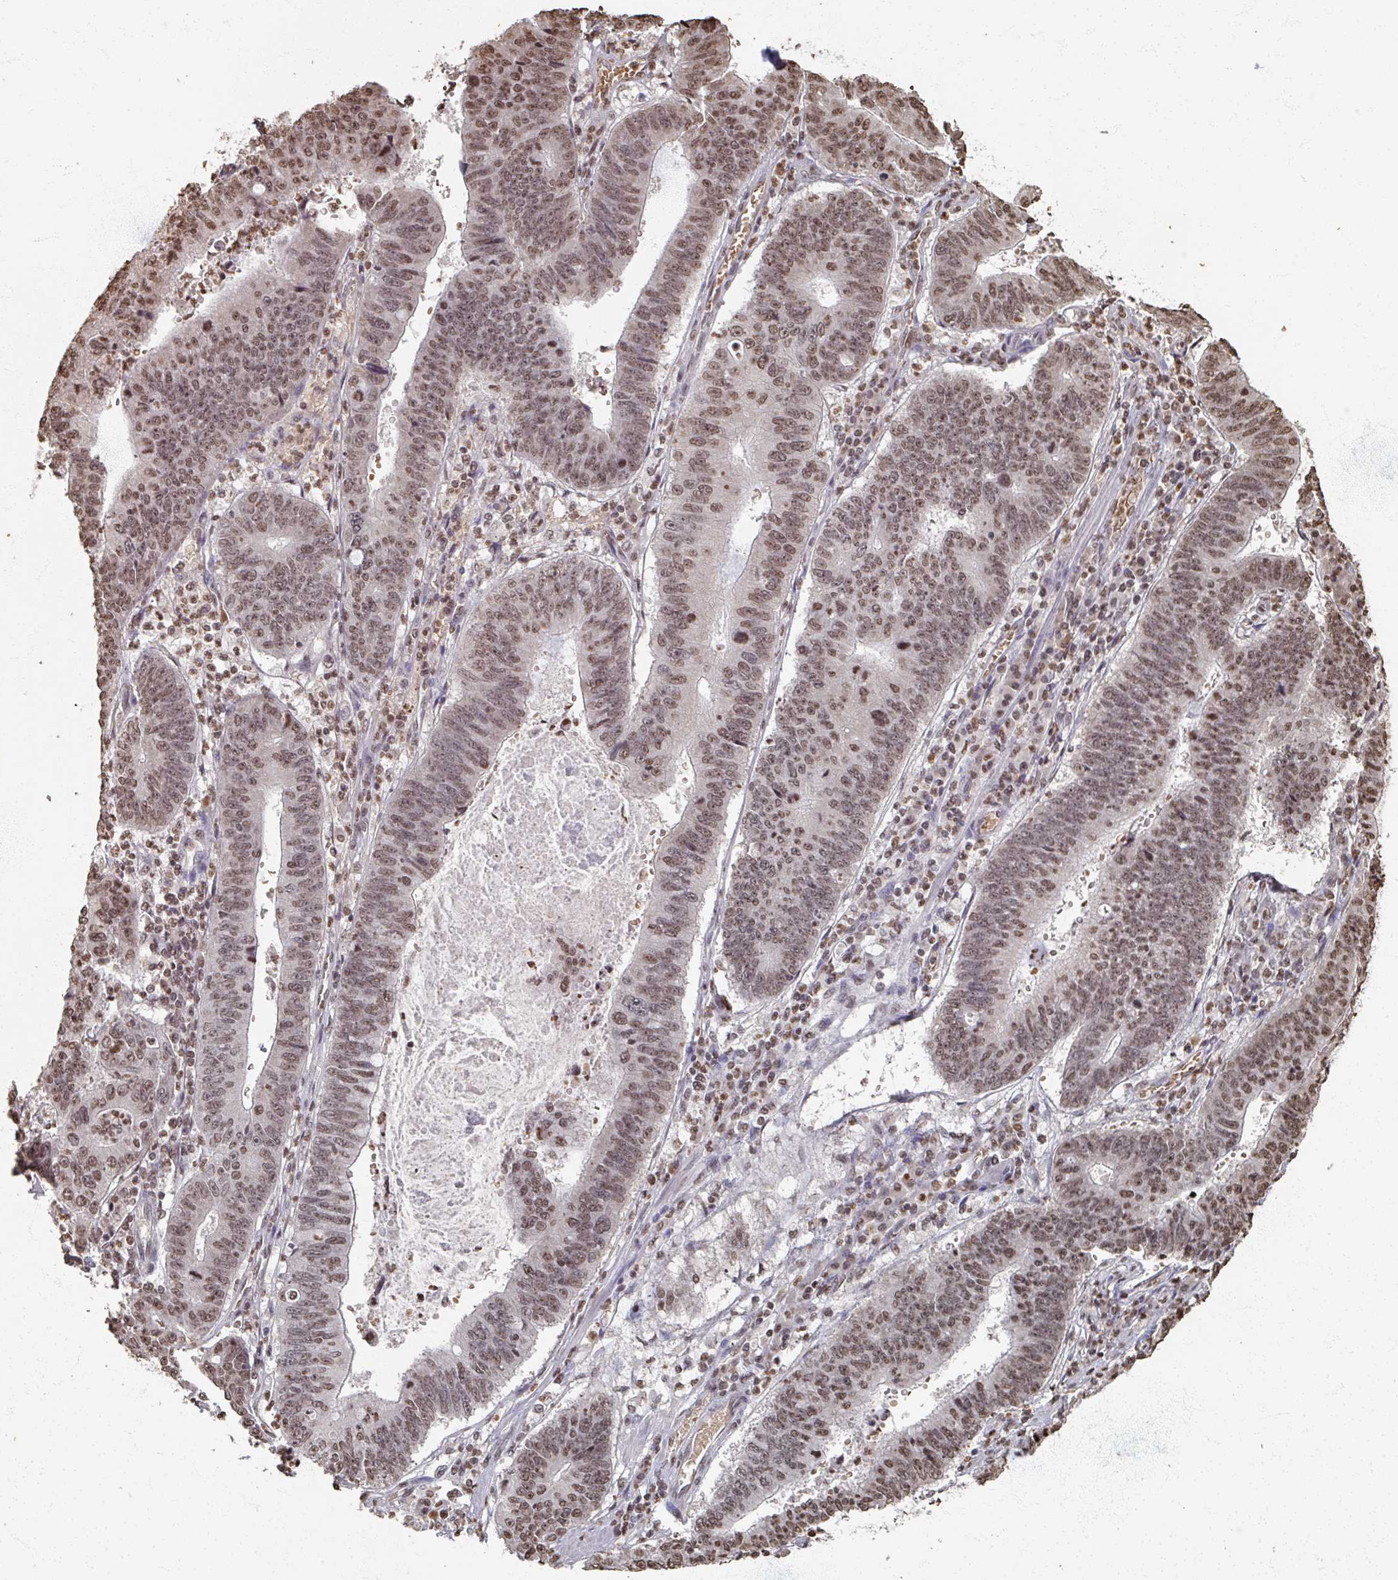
{"staining": {"intensity": "moderate", "quantity": ">75%", "location": "nuclear"}, "tissue": "stomach cancer", "cell_type": "Tumor cells", "image_type": "cancer", "snomed": [{"axis": "morphology", "description": "Adenocarcinoma, NOS"}, {"axis": "topography", "description": "Stomach"}], "caption": "Immunohistochemical staining of human stomach adenocarcinoma displays medium levels of moderate nuclear staining in approximately >75% of tumor cells.", "gene": "DCUN1D5", "patient": {"sex": "male", "age": 59}}